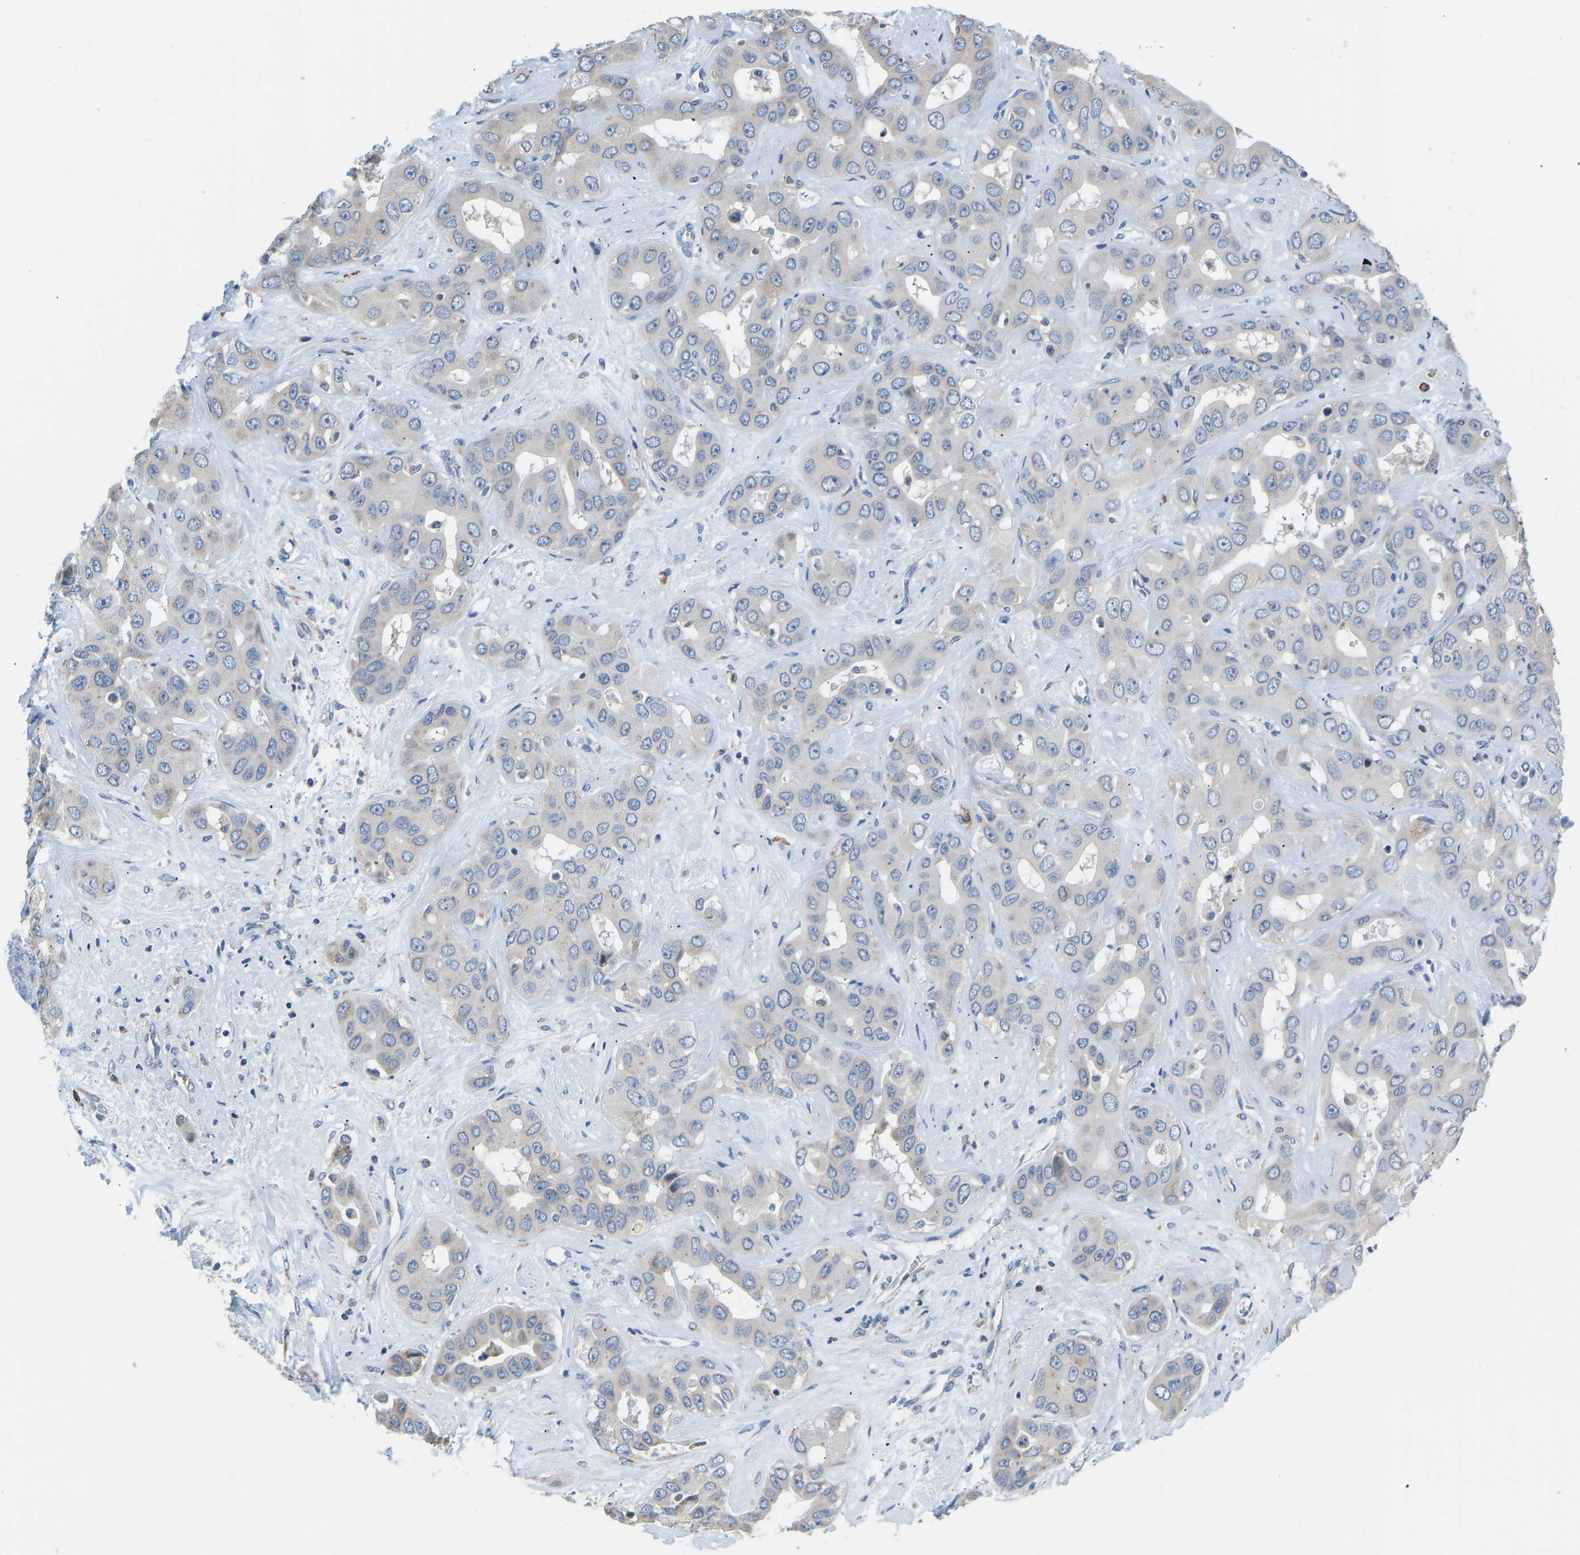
{"staining": {"intensity": "negative", "quantity": "none", "location": "none"}, "tissue": "liver cancer", "cell_type": "Tumor cells", "image_type": "cancer", "snomed": [{"axis": "morphology", "description": "Cholangiocarcinoma"}, {"axis": "topography", "description": "Liver"}], "caption": "IHC micrograph of liver cholangiocarcinoma stained for a protein (brown), which exhibits no expression in tumor cells.", "gene": "VRK1", "patient": {"sex": "female", "age": 52}}